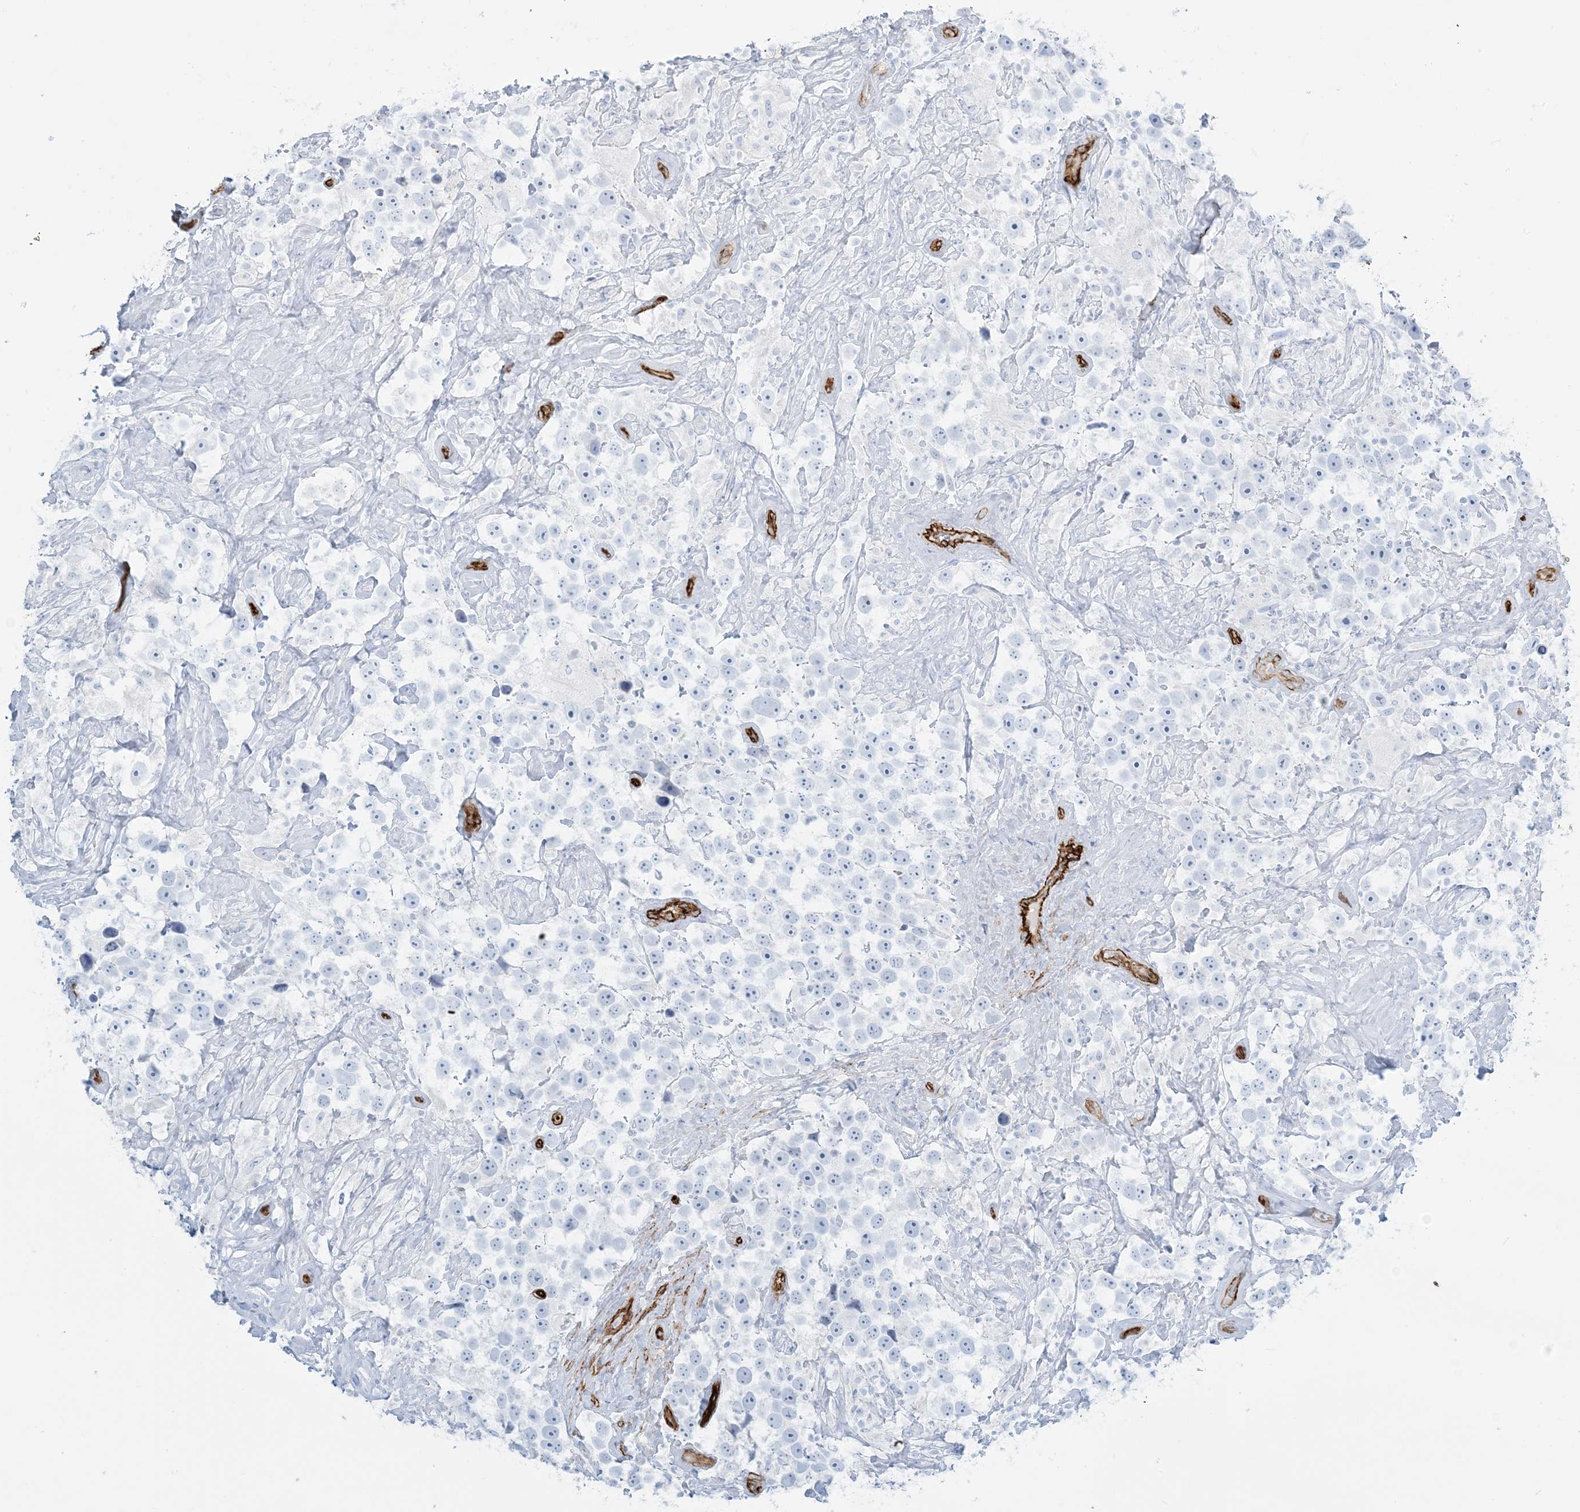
{"staining": {"intensity": "negative", "quantity": "none", "location": "none"}, "tissue": "testis cancer", "cell_type": "Tumor cells", "image_type": "cancer", "snomed": [{"axis": "morphology", "description": "Seminoma, NOS"}, {"axis": "topography", "description": "Testis"}], "caption": "Immunohistochemical staining of human testis seminoma shows no significant positivity in tumor cells.", "gene": "EPS8L3", "patient": {"sex": "male", "age": 49}}